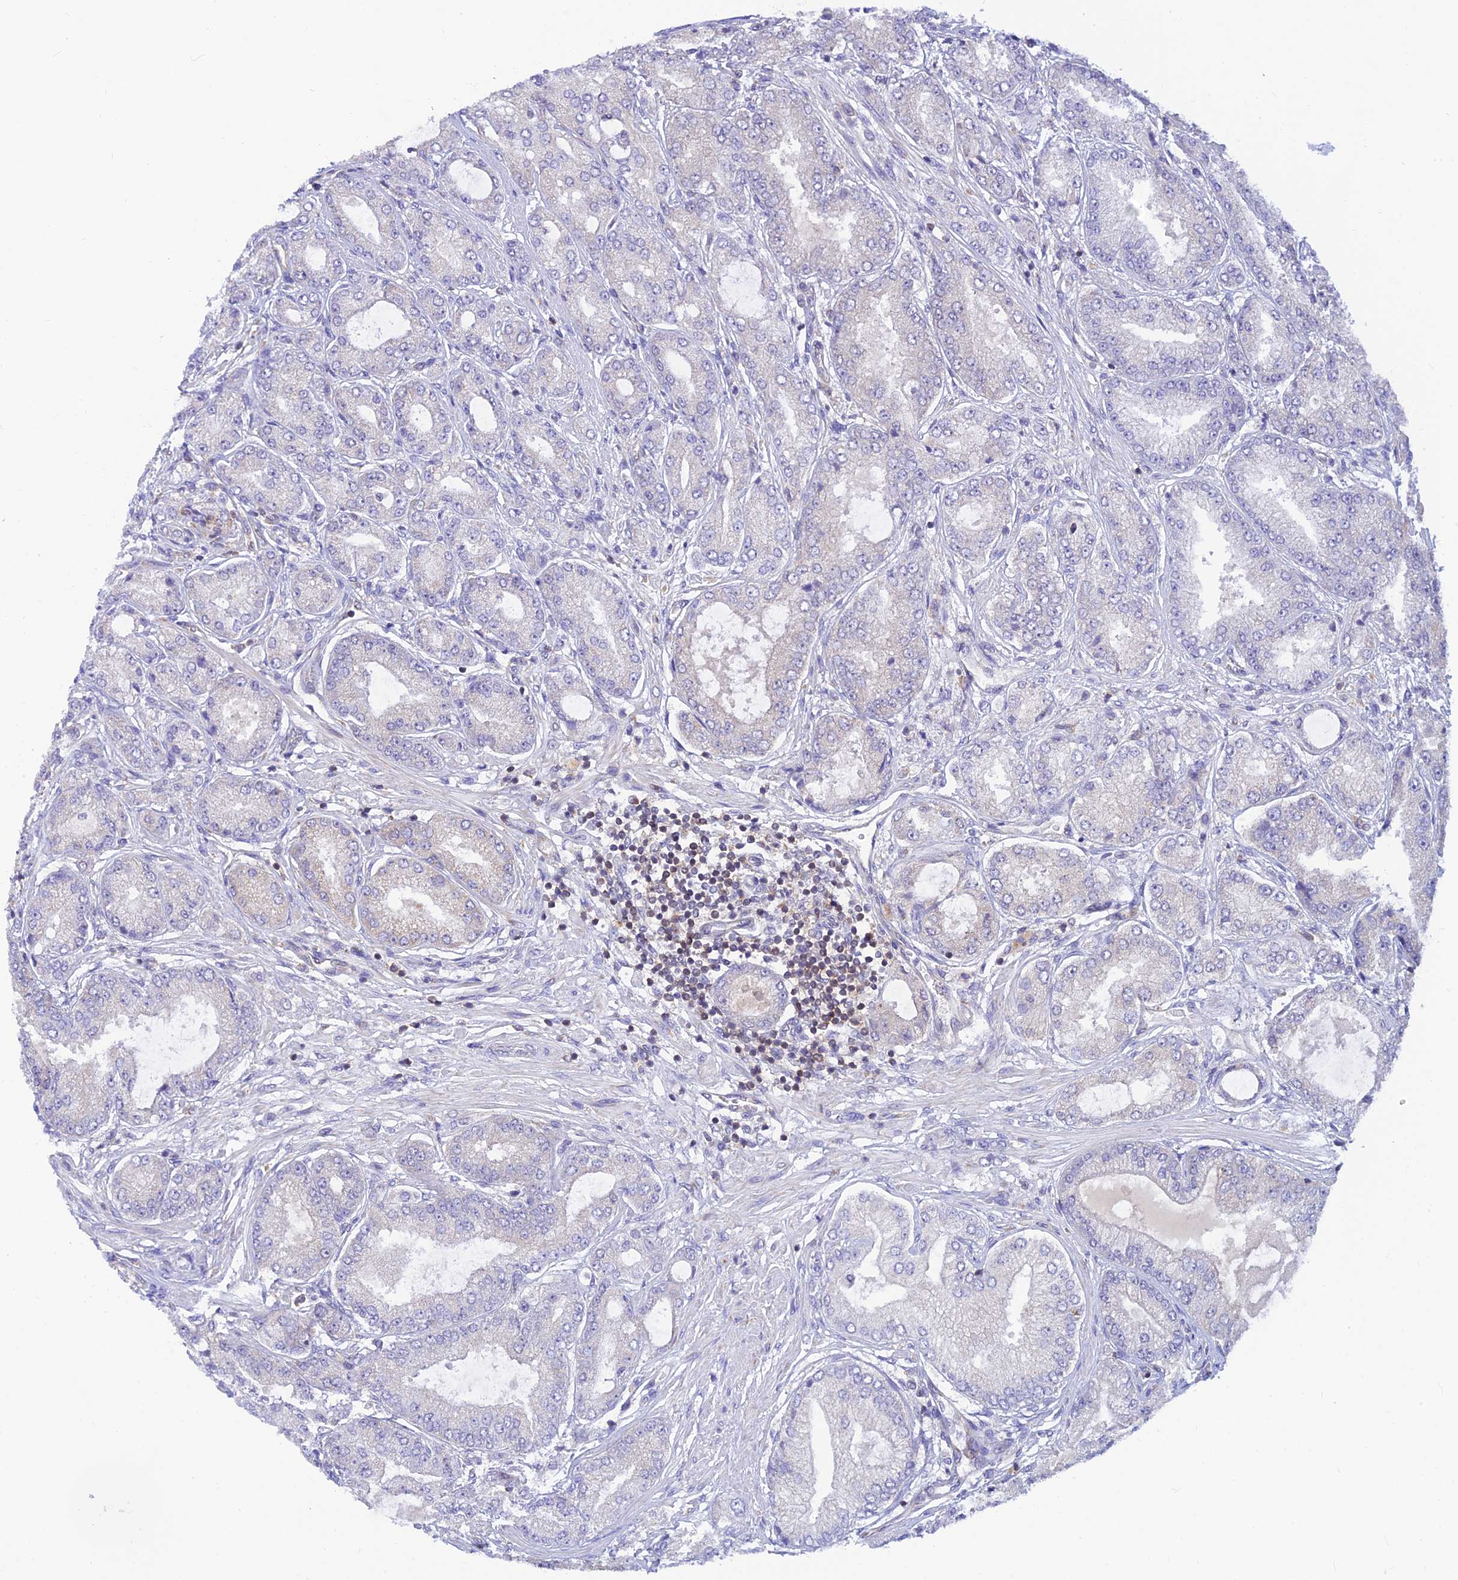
{"staining": {"intensity": "negative", "quantity": "none", "location": "none"}, "tissue": "prostate cancer", "cell_type": "Tumor cells", "image_type": "cancer", "snomed": [{"axis": "morphology", "description": "Adenocarcinoma, High grade"}, {"axis": "topography", "description": "Prostate"}], "caption": "Immunohistochemistry image of prostate cancer (high-grade adenocarcinoma) stained for a protein (brown), which exhibits no staining in tumor cells.", "gene": "LYSMD2", "patient": {"sex": "male", "age": 71}}